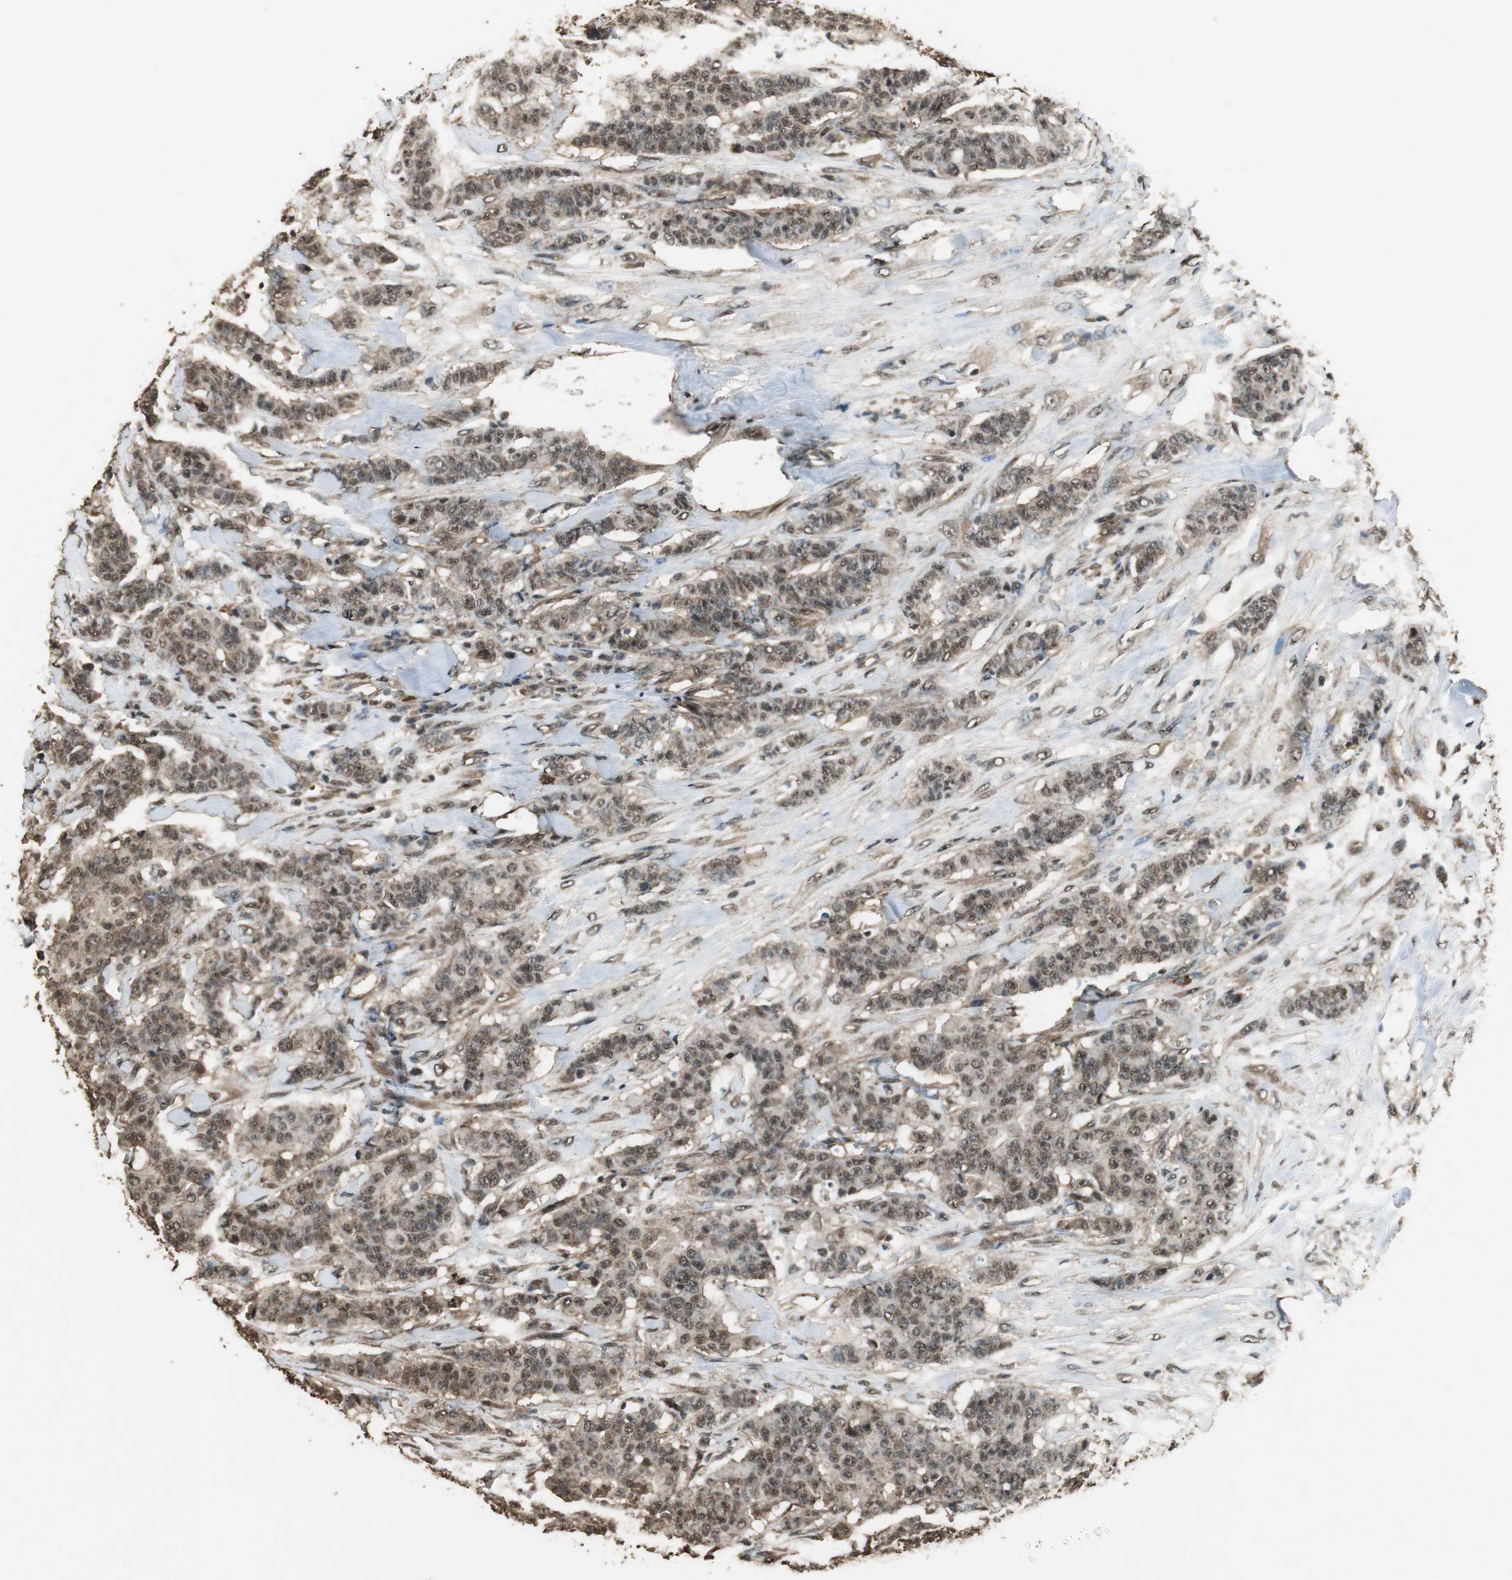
{"staining": {"intensity": "moderate", "quantity": ">75%", "location": "cytoplasmic/membranous,nuclear"}, "tissue": "breast cancer", "cell_type": "Tumor cells", "image_type": "cancer", "snomed": [{"axis": "morphology", "description": "Duct carcinoma"}, {"axis": "topography", "description": "Breast"}], "caption": "A brown stain labels moderate cytoplasmic/membranous and nuclear expression of a protein in human breast cancer tumor cells.", "gene": "PPP1R13B", "patient": {"sex": "female", "age": 40}}